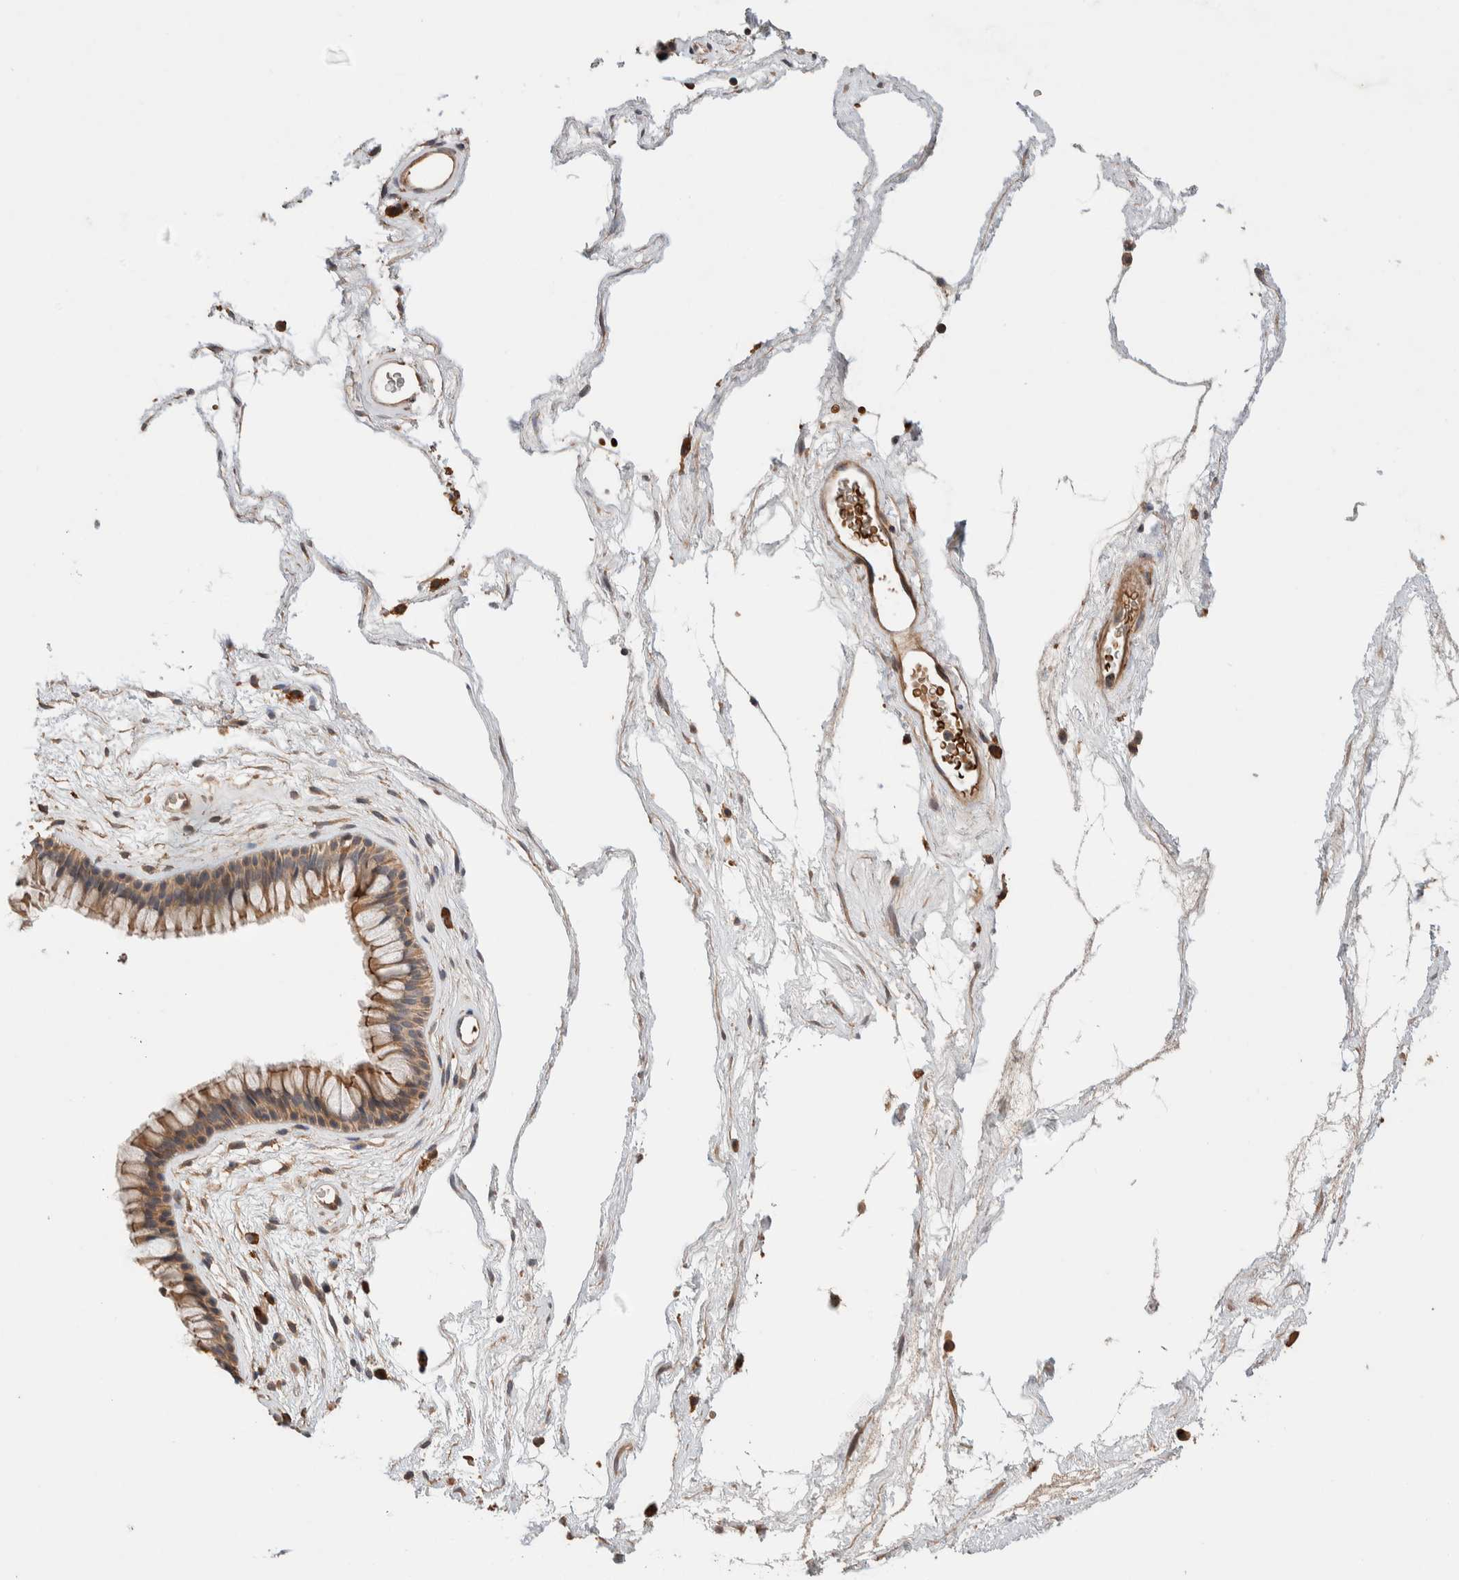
{"staining": {"intensity": "moderate", "quantity": ">75%", "location": "cytoplasmic/membranous"}, "tissue": "nasopharynx", "cell_type": "Respiratory epithelial cells", "image_type": "normal", "snomed": [{"axis": "morphology", "description": "Normal tissue, NOS"}, {"axis": "morphology", "description": "Inflammation, NOS"}, {"axis": "topography", "description": "Nasopharynx"}], "caption": "Immunohistochemistry (IHC) image of benign human nasopharynx stained for a protein (brown), which displays medium levels of moderate cytoplasmic/membranous positivity in about >75% of respiratory epithelial cells.", "gene": "WDR91", "patient": {"sex": "male", "age": 48}}